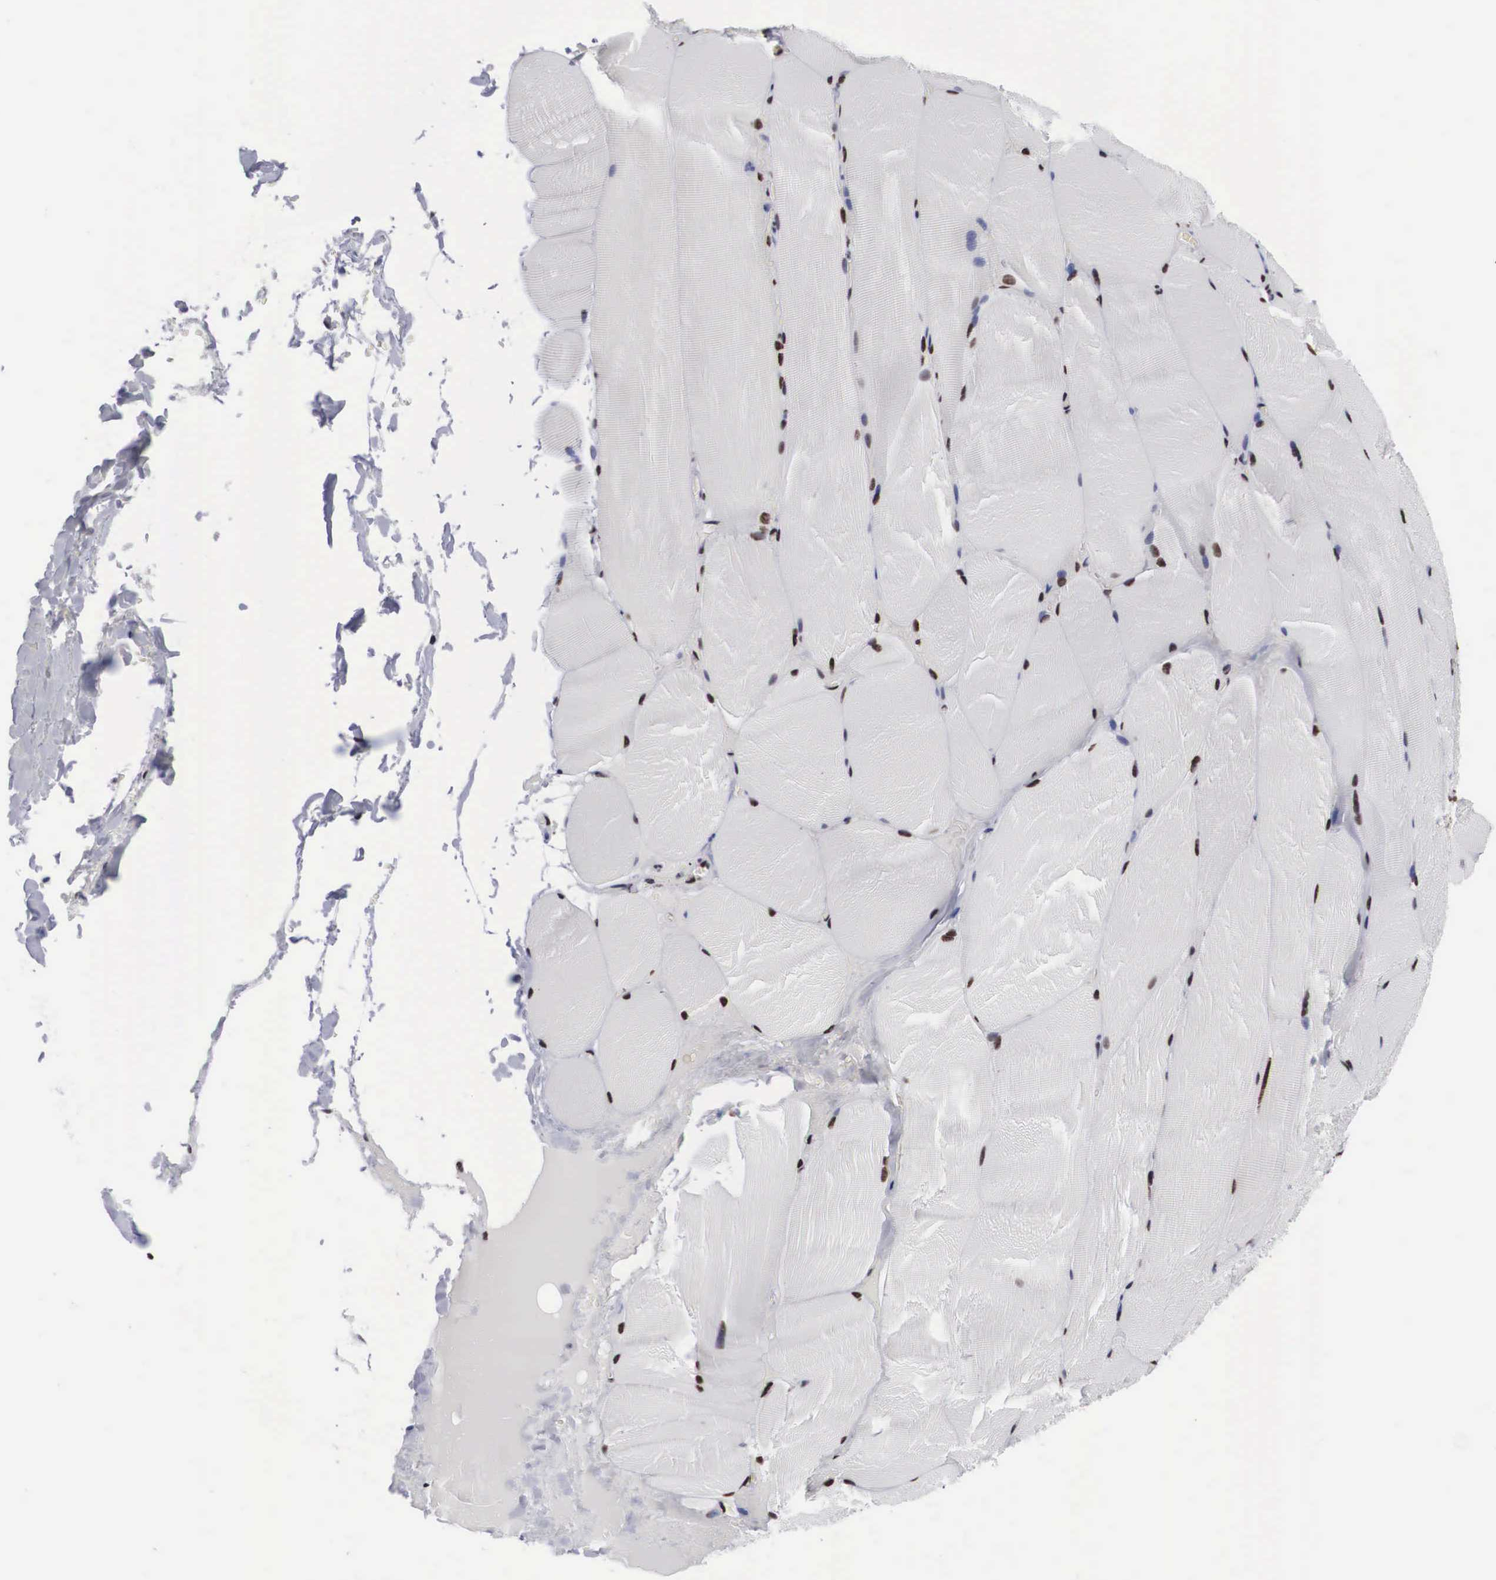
{"staining": {"intensity": "moderate", "quantity": "25%-75%", "location": "nuclear"}, "tissue": "skeletal muscle", "cell_type": "Myocytes", "image_type": "normal", "snomed": [{"axis": "morphology", "description": "Normal tissue, NOS"}, {"axis": "topography", "description": "Skeletal muscle"}], "caption": "This photomicrograph demonstrates immunohistochemistry staining of unremarkable human skeletal muscle, with medium moderate nuclear positivity in approximately 25%-75% of myocytes.", "gene": "ACIN1", "patient": {"sex": "male", "age": 71}}